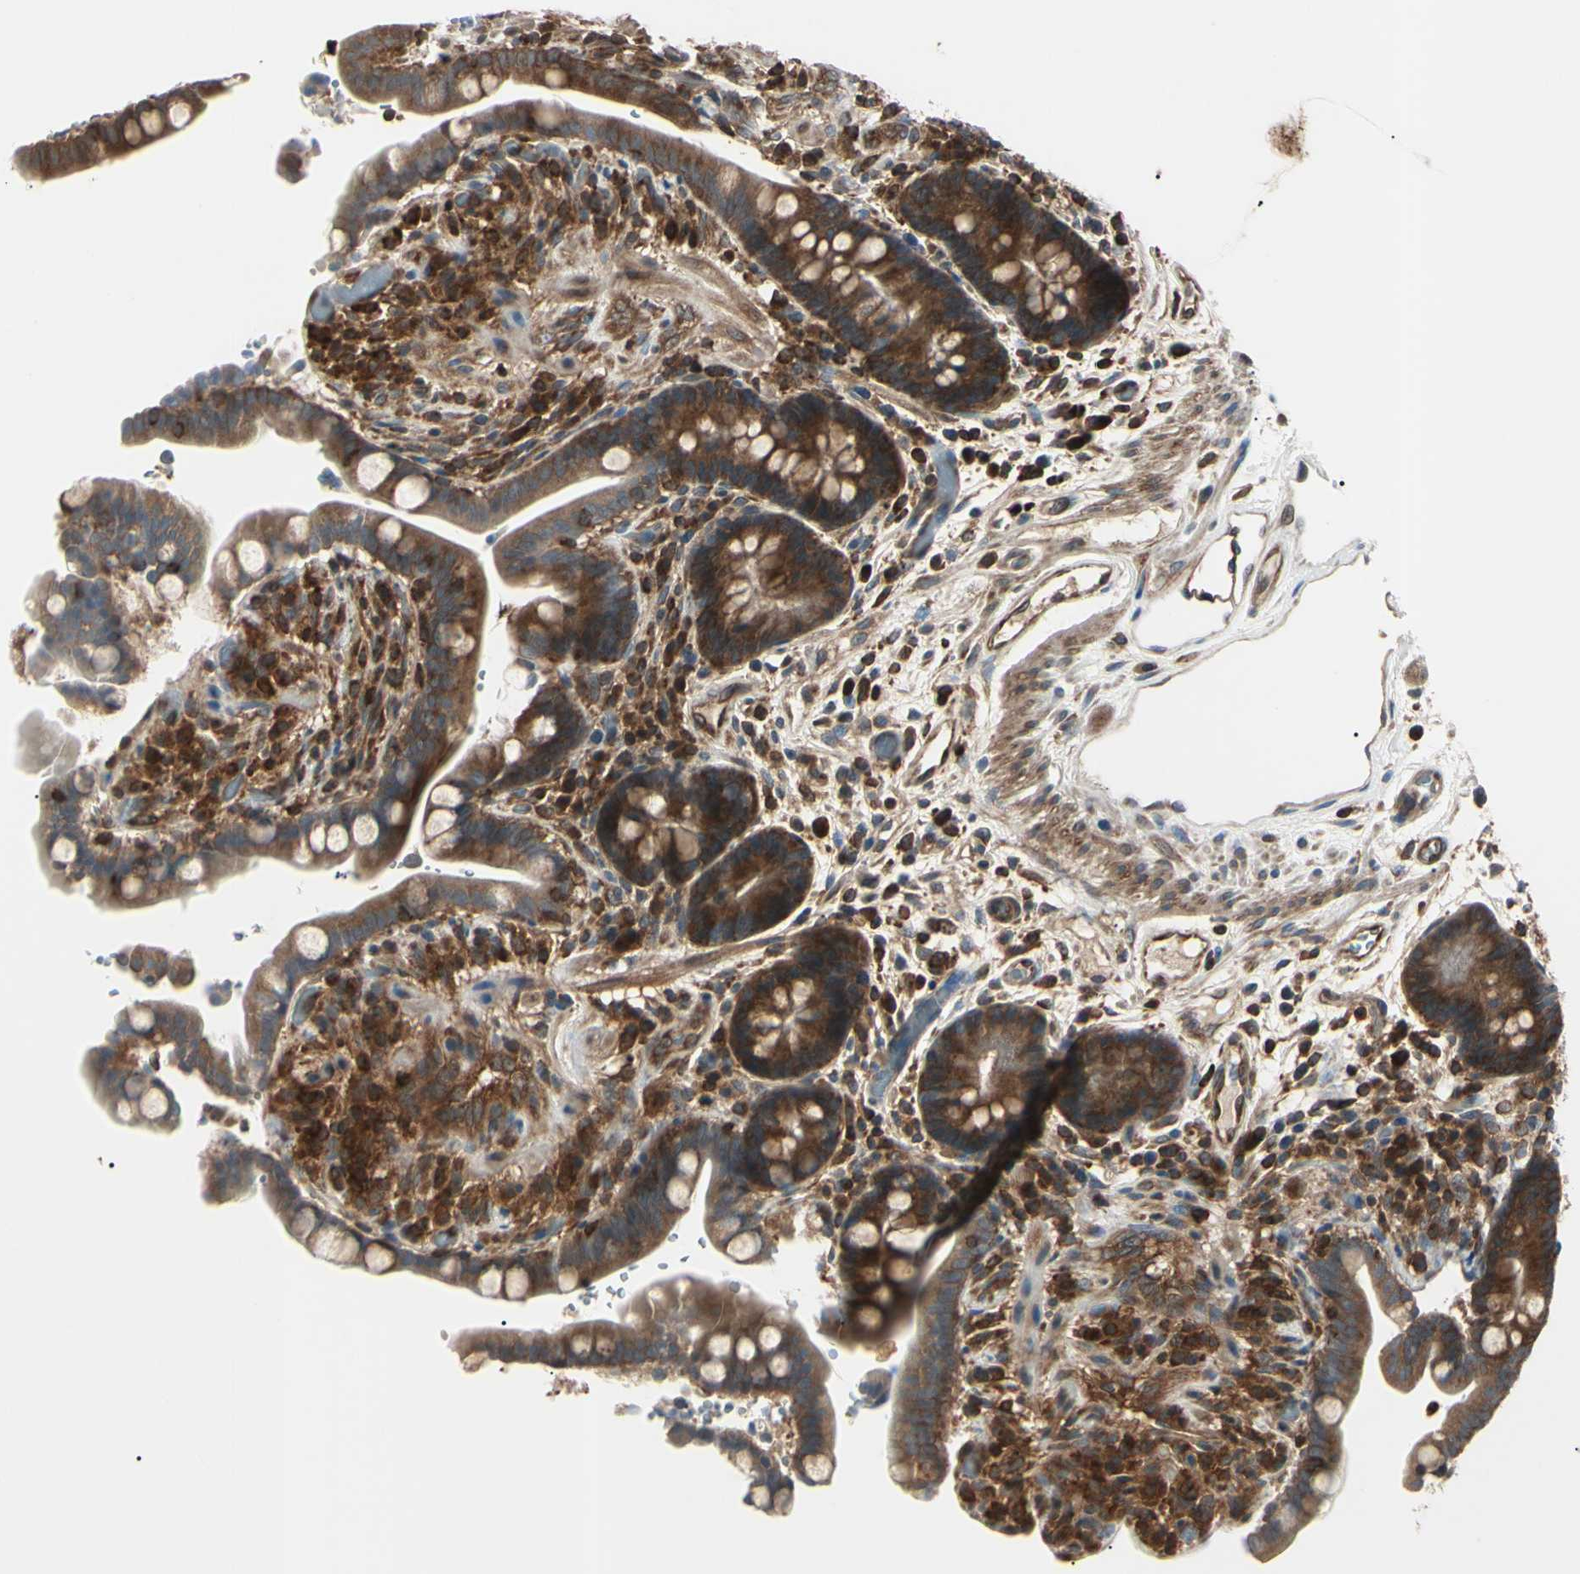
{"staining": {"intensity": "moderate", "quantity": ">75%", "location": "cytoplasmic/membranous"}, "tissue": "colon", "cell_type": "Endothelial cells", "image_type": "normal", "snomed": [{"axis": "morphology", "description": "Normal tissue, NOS"}, {"axis": "topography", "description": "Colon"}], "caption": "Unremarkable colon exhibits moderate cytoplasmic/membranous expression in about >75% of endothelial cells, visualized by immunohistochemistry.", "gene": "MAPRE1", "patient": {"sex": "male", "age": 73}}